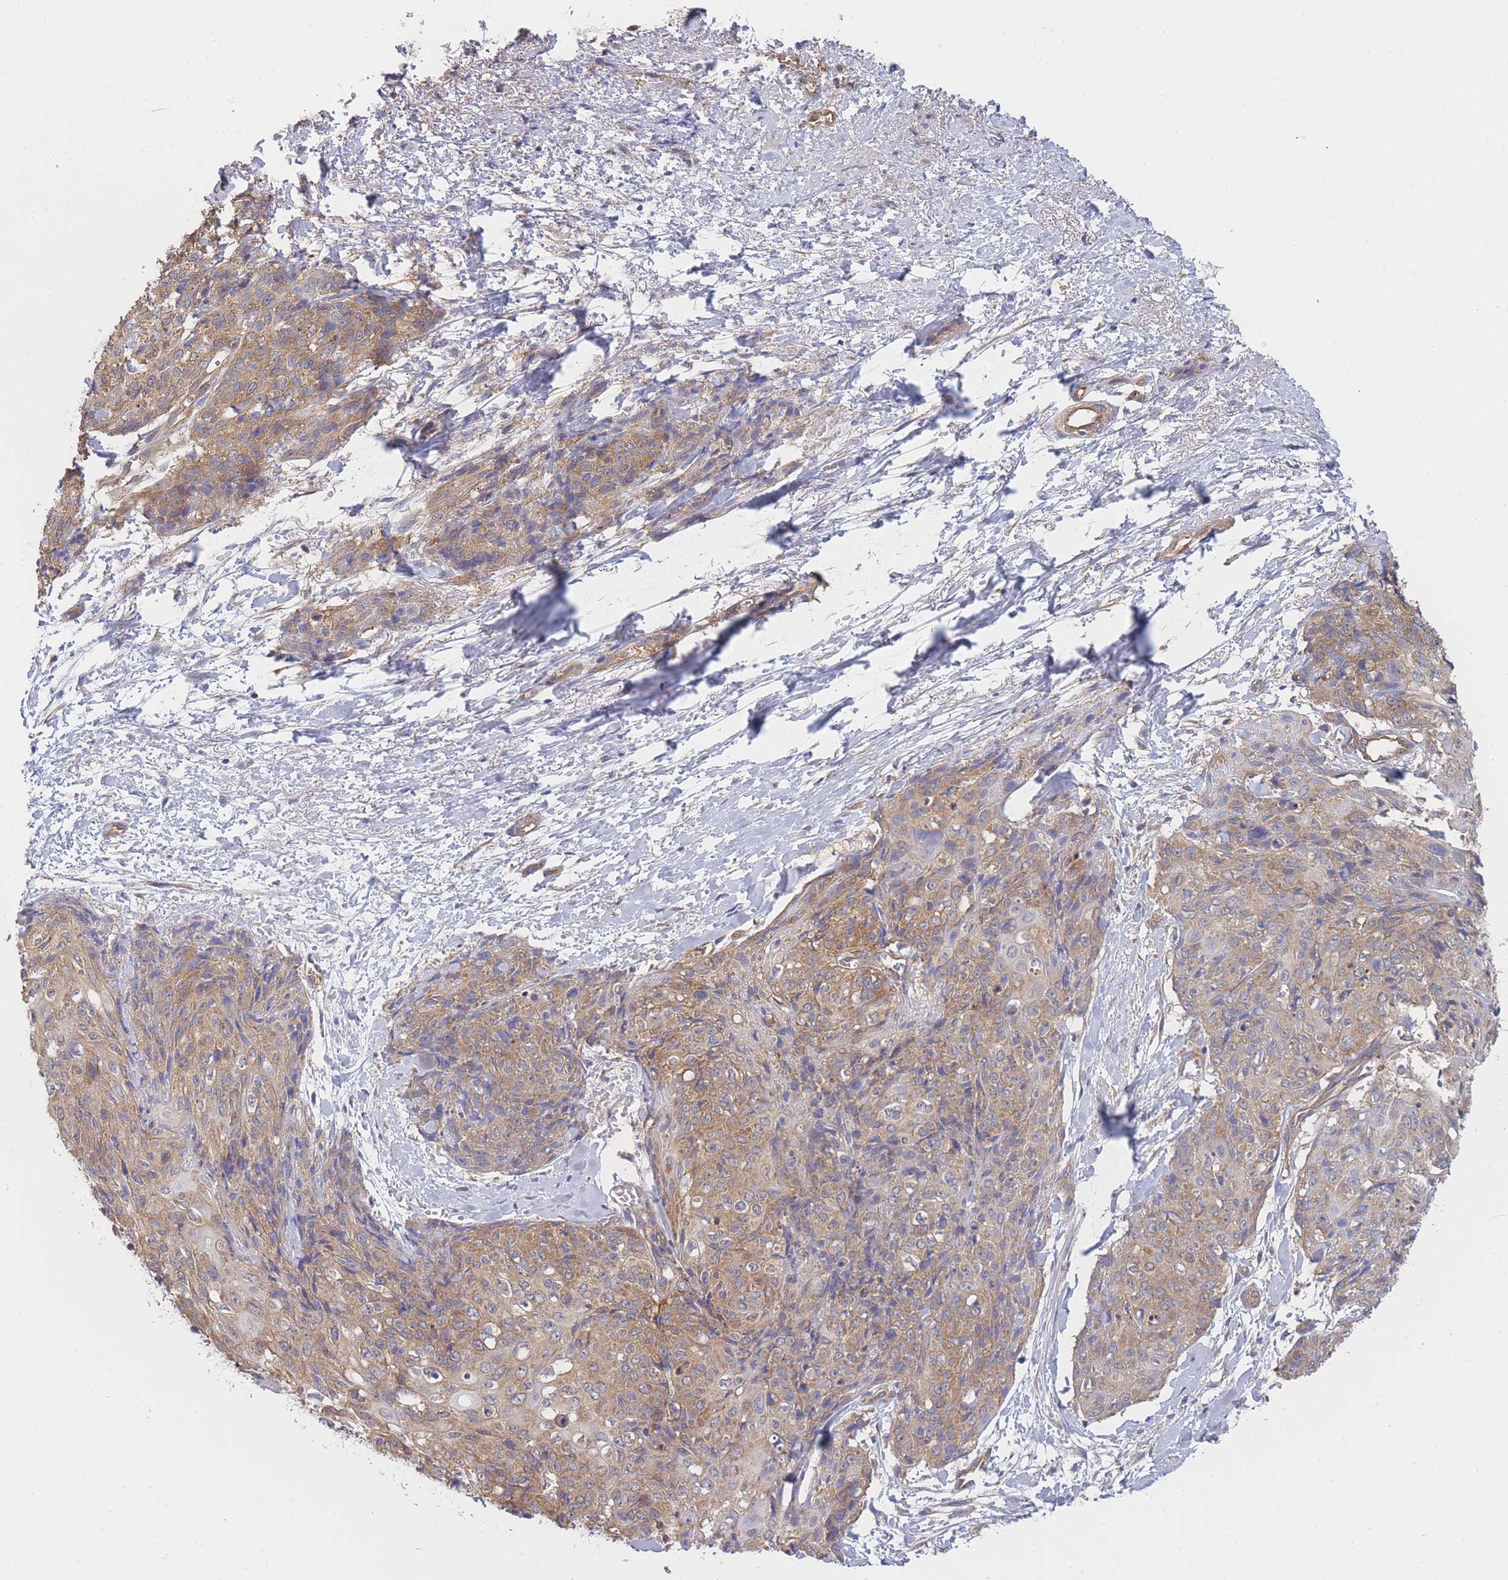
{"staining": {"intensity": "moderate", "quantity": ">75%", "location": "cytoplasmic/membranous"}, "tissue": "skin cancer", "cell_type": "Tumor cells", "image_type": "cancer", "snomed": [{"axis": "morphology", "description": "Squamous cell carcinoma, NOS"}, {"axis": "topography", "description": "Skin"}, {"axis": "topography", "description": "Vulva"}], "caption": "This is an image of immunohistochemistry (IHC) staining of skin cancer (squamous cell carcinoma), which shows moderate staining in the cytoplasmic/membranous of tumor cells.", "gene": "MRPS18B", "patient": {"sex": "female", "age": 85}}